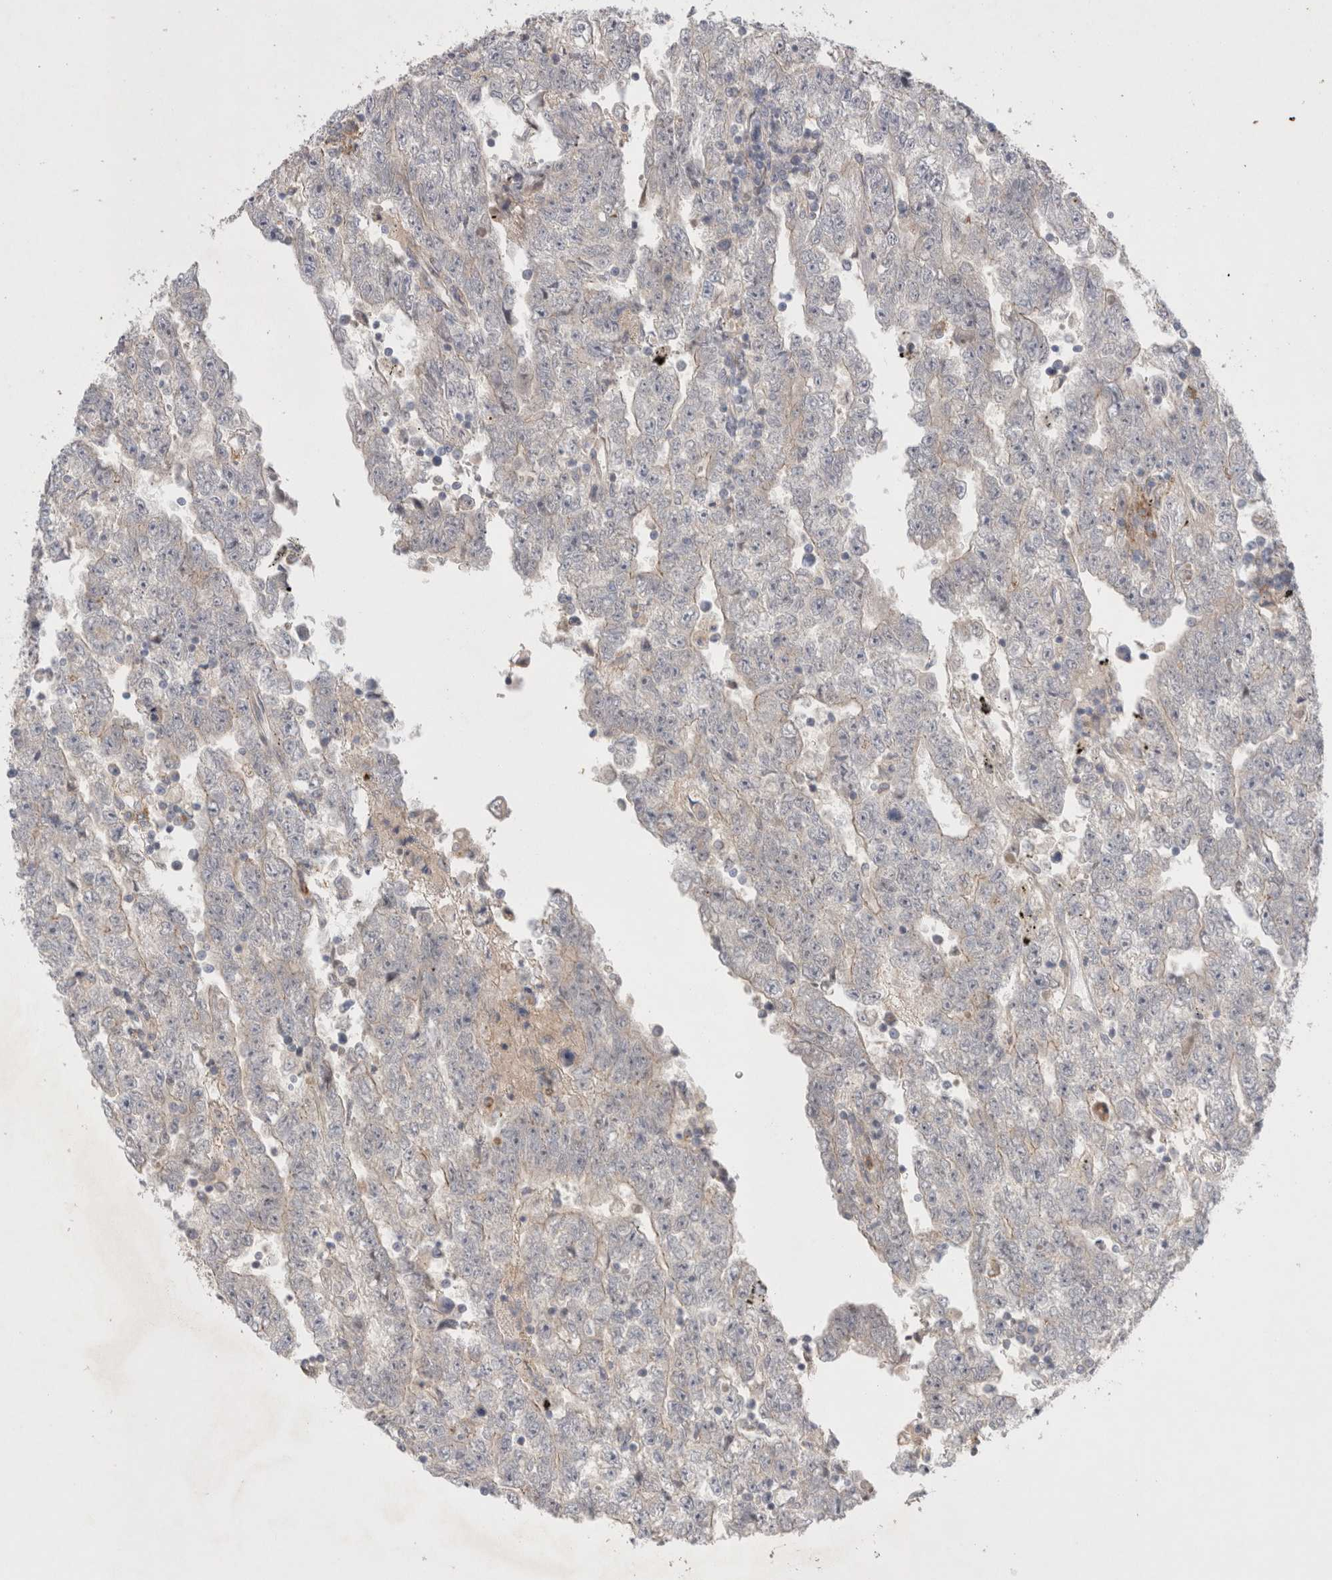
{"staining": {"intensity": "negative", "quantity": "none", "location": "none"}, "tissue": "testis cancer", "cell_type": "Tumor cells", "image_type": "cancer", "snomed": [{"axis": "morphology", "description": "Carcinoma, Embryonal, NOS"}, {"axis": "topography", "description": "Testis"}], "caption": "Tumor cells show no significant protein expression in testis cancer. The staining was performed using DAB (3,3'-diaminobenzidine) to visualize the protein expression in brown, while the nuclei were stained in blue with hematoxylin (Magnification: 20x).", "gene": "GSDMB", "patient": {"sex": "male", "age": 25}}